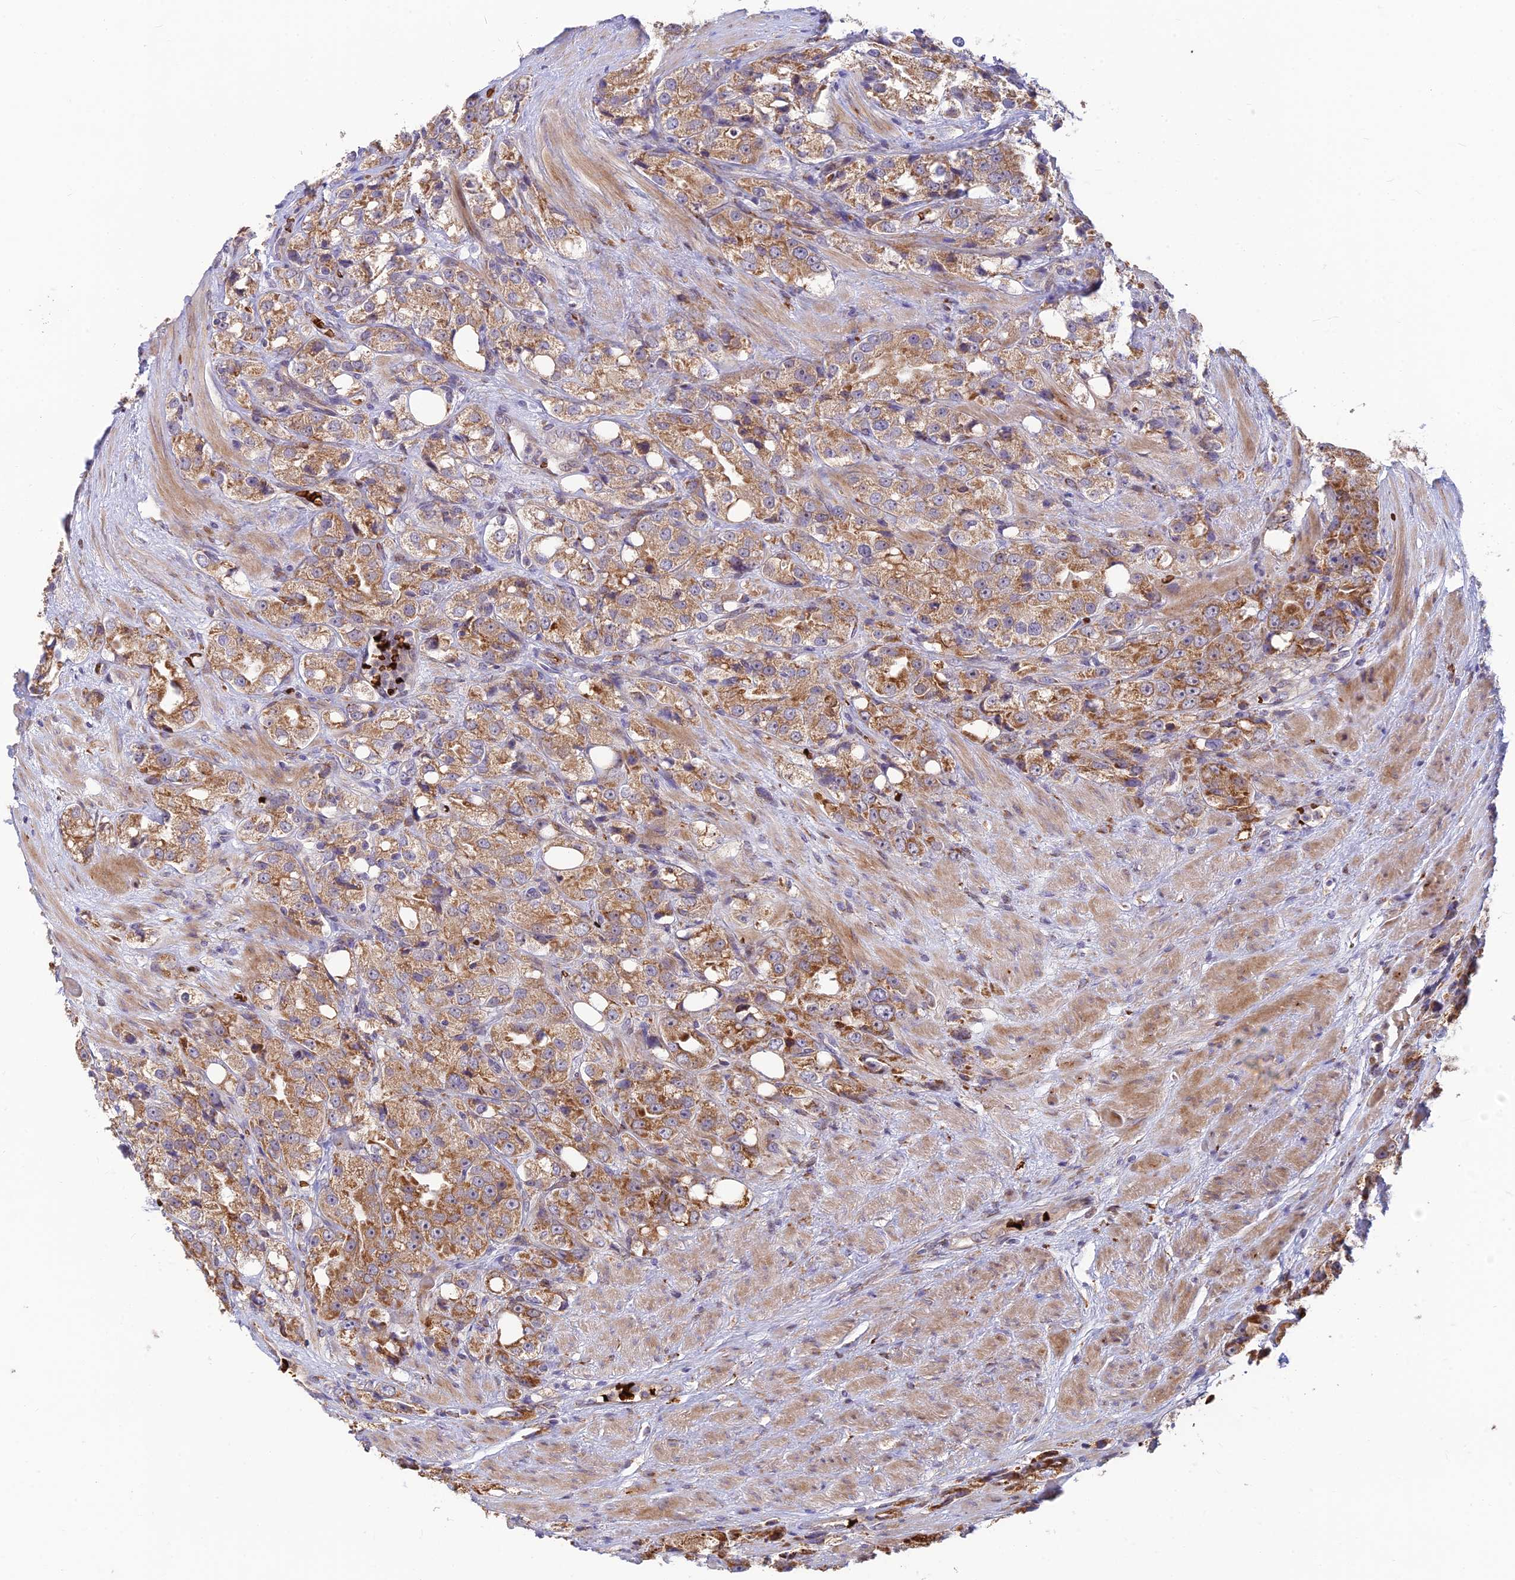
{"staining": {"intensity": "moderate", "quantity": ">75%", "location": "cytoplasmic/membranous"}, "tissue": "prostate cancer", "cell_type": "Tumor cells", "image_type": "cancer", "snomed": [{"axis": "morphology", "description": "Adenocarcinoma, NOS"}, {"axis": "topography", "description": "Prostate"}], "caption": "Moderate cytoplasmic/membranous protein positivity is seen in about >75% of tumor cells in prostate adenocarcinoma. The staining was performed using DAB (3,3'-diaminobenzidine), with brown indicating positive protein expression. Nuclei are stained blue with hematoxylin.", "gene": "UFSP2", "patient": {"sex": "male", "age": 79}}